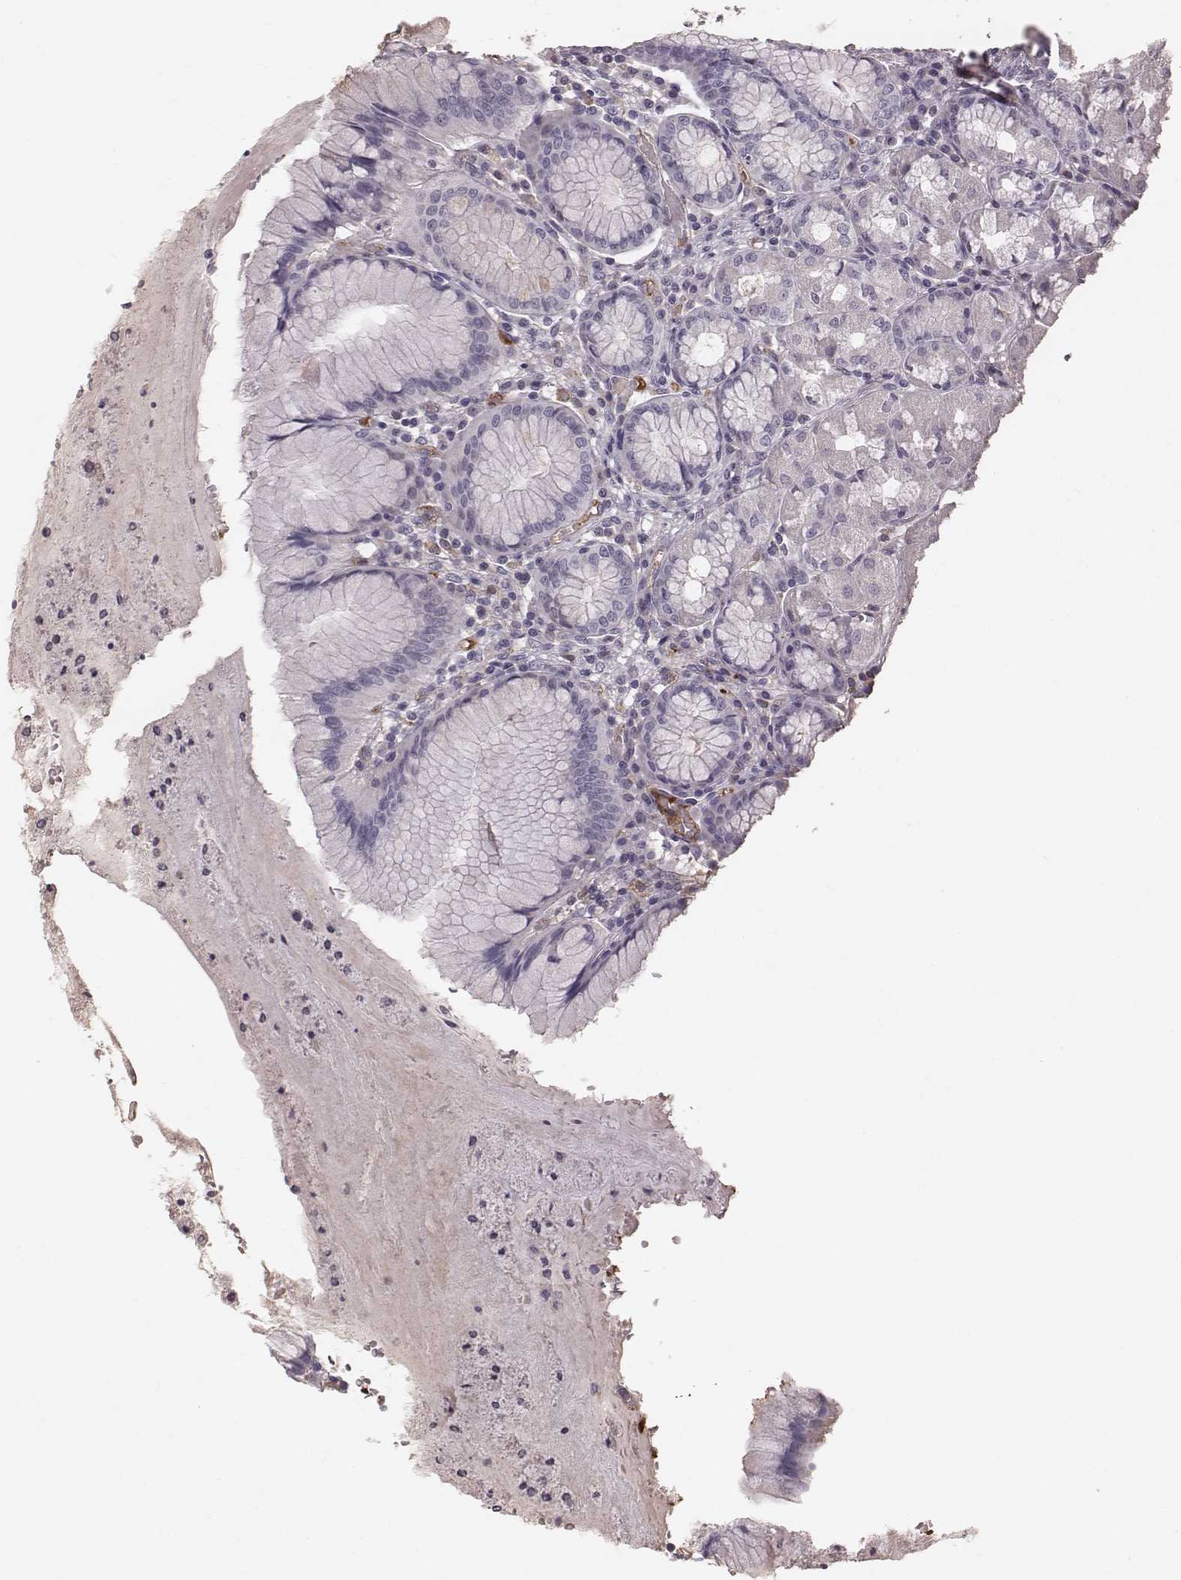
{"staining": {"intensity": "negative", "quantity": "none", "location": "none"}, "tissue": "stomach", "cell_type": "Glandular cells", "image_type": "normal", "snomed": [{"axis": "morphology", "description": "Normal tissue, NOS"}, {"axis": "topography", "description": "Stomach"}], "caption": "Immunohistochemical staining of normal human stomach demonstrates no significant expression in glandular cells.", "gene": "CFTR", "patient": {"sex": "male", "age": 55}}